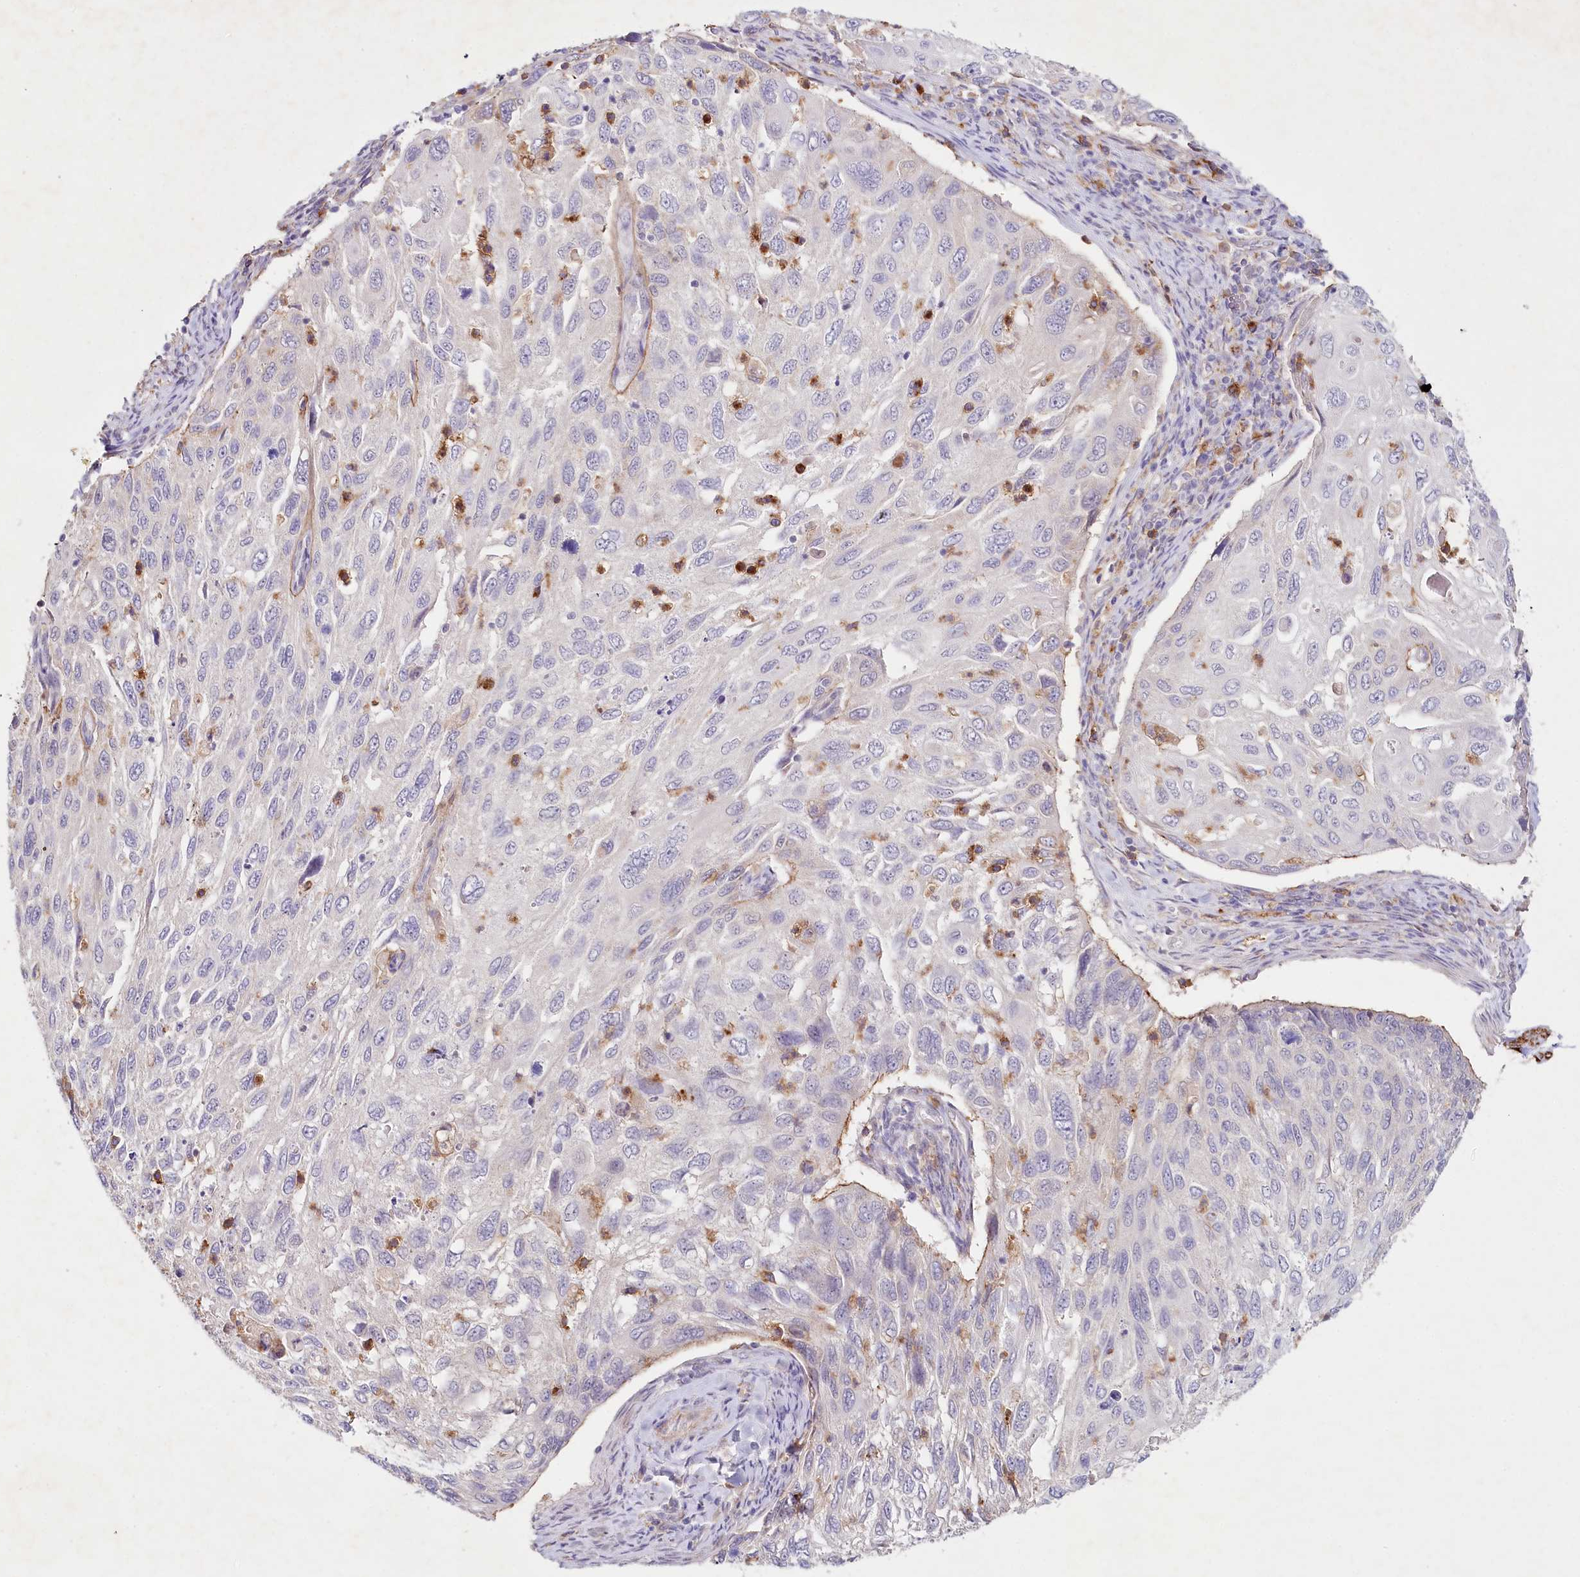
{"staining": {"intensity": "negative", "quantity": "none", "location": "none"}, "tissue": "cervical cancer", "cell_type": "Tumor cells", "image_type": "cancer", "snomed": [{"axis": "morphology", "description": "Squamous cell carcinoma, NOS"}, {"axis": "topography", "description": "Cervix"}], "caption": "Squamous cell carcinoma (cervical) was stained to show a protein in brown. There is no significant staining in tumor cells.", "gene": "ALDH3B1", "patient": {"sex": "female", "age": 70}}